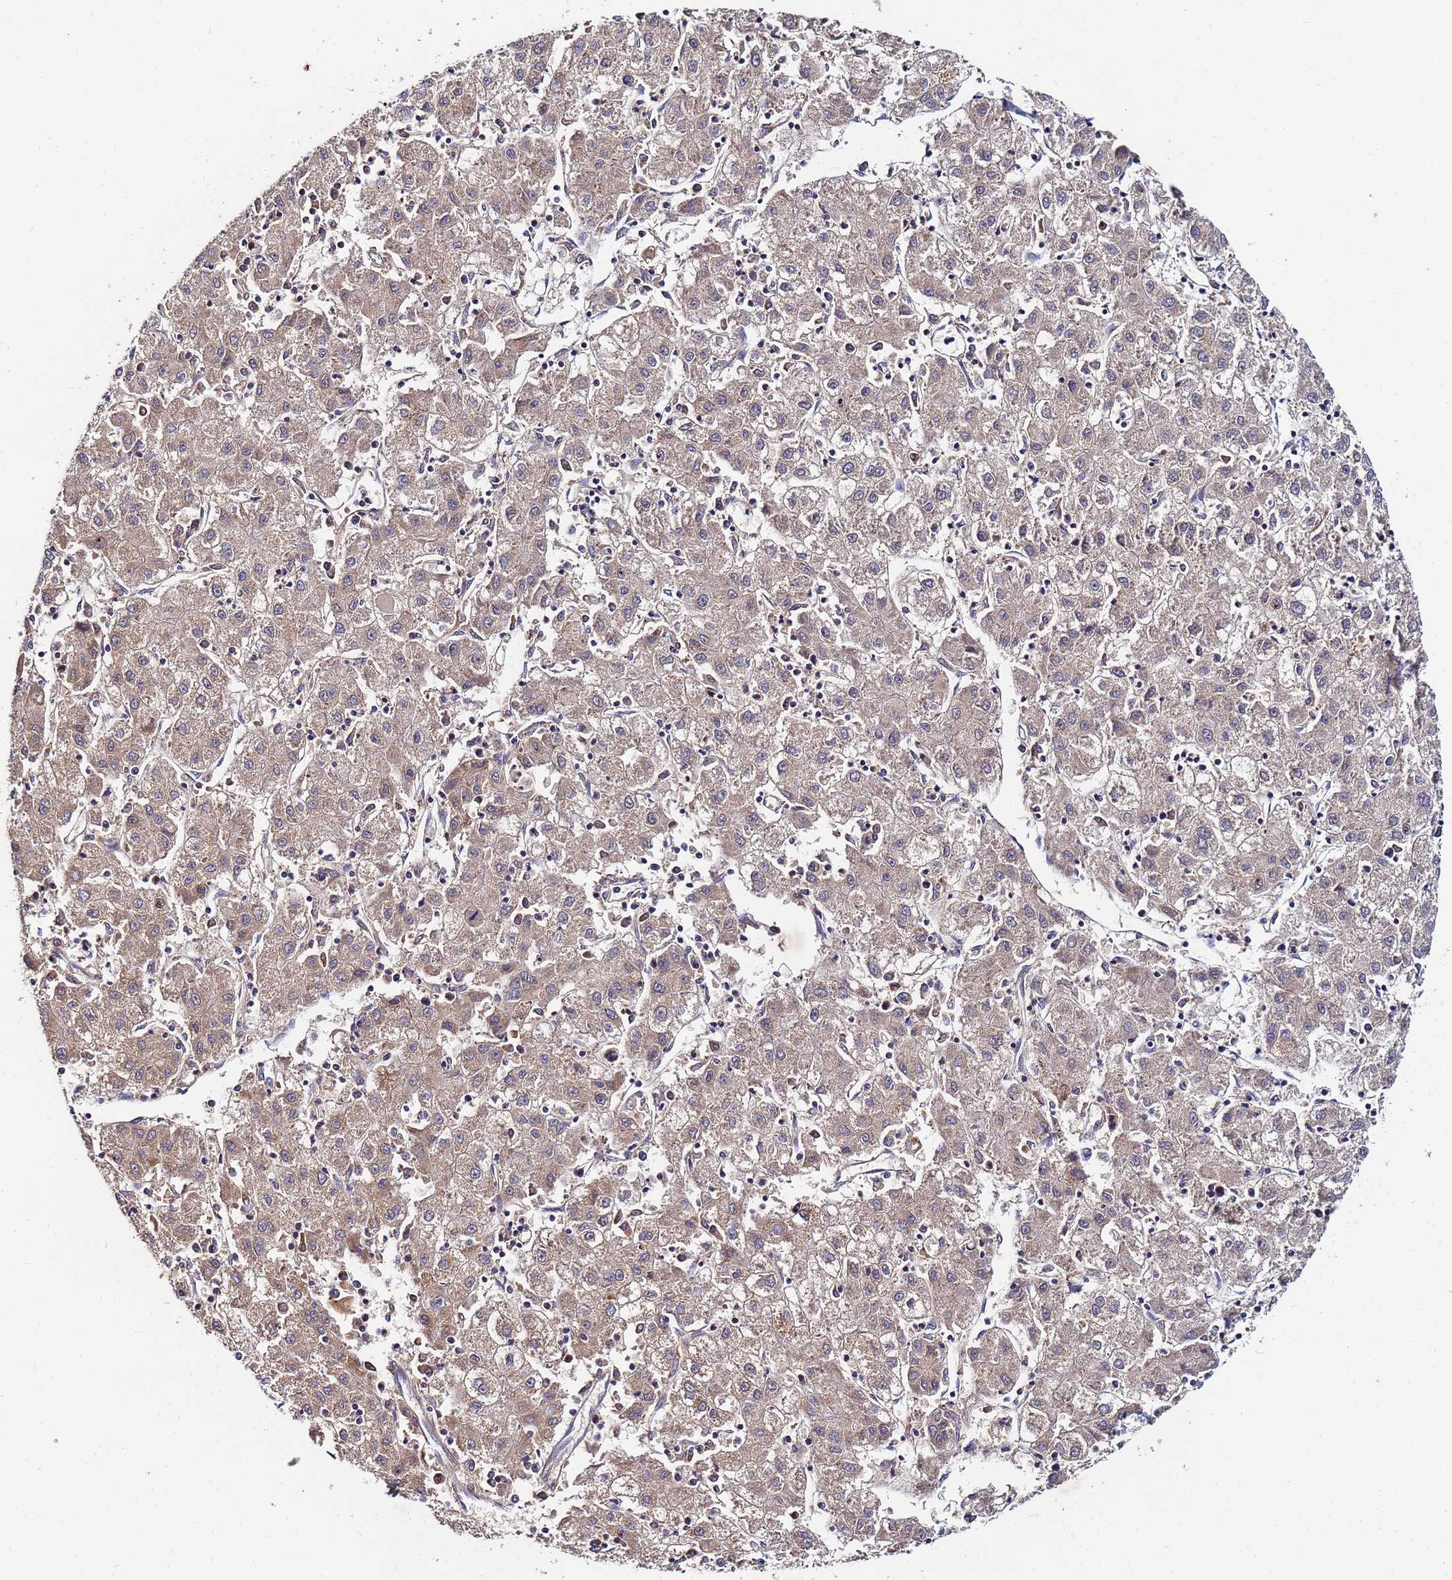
{"staining": {"intensity": "weak", "quantity": ">75%", "location": "cytoplasmic/membranous"}, "tissue": "liver cancer", "cell_type": "Tumor cells", "image_type": "cancer", "snomed": [{"axis": "morphology", "description": "Carcinoma, Hepatocellular, NOS"}, {"axis": "topography", "description": "Liver"}], "caption": "High-power microscopy captured an IHC micrograph of liver cancer (hepatocellular carcinoma), revealing weak cytoplasmic/membranous staining in about >75% of tumor cells.", "gene": "C5orf34", "patient": {"sex": "male", "age": 72}}